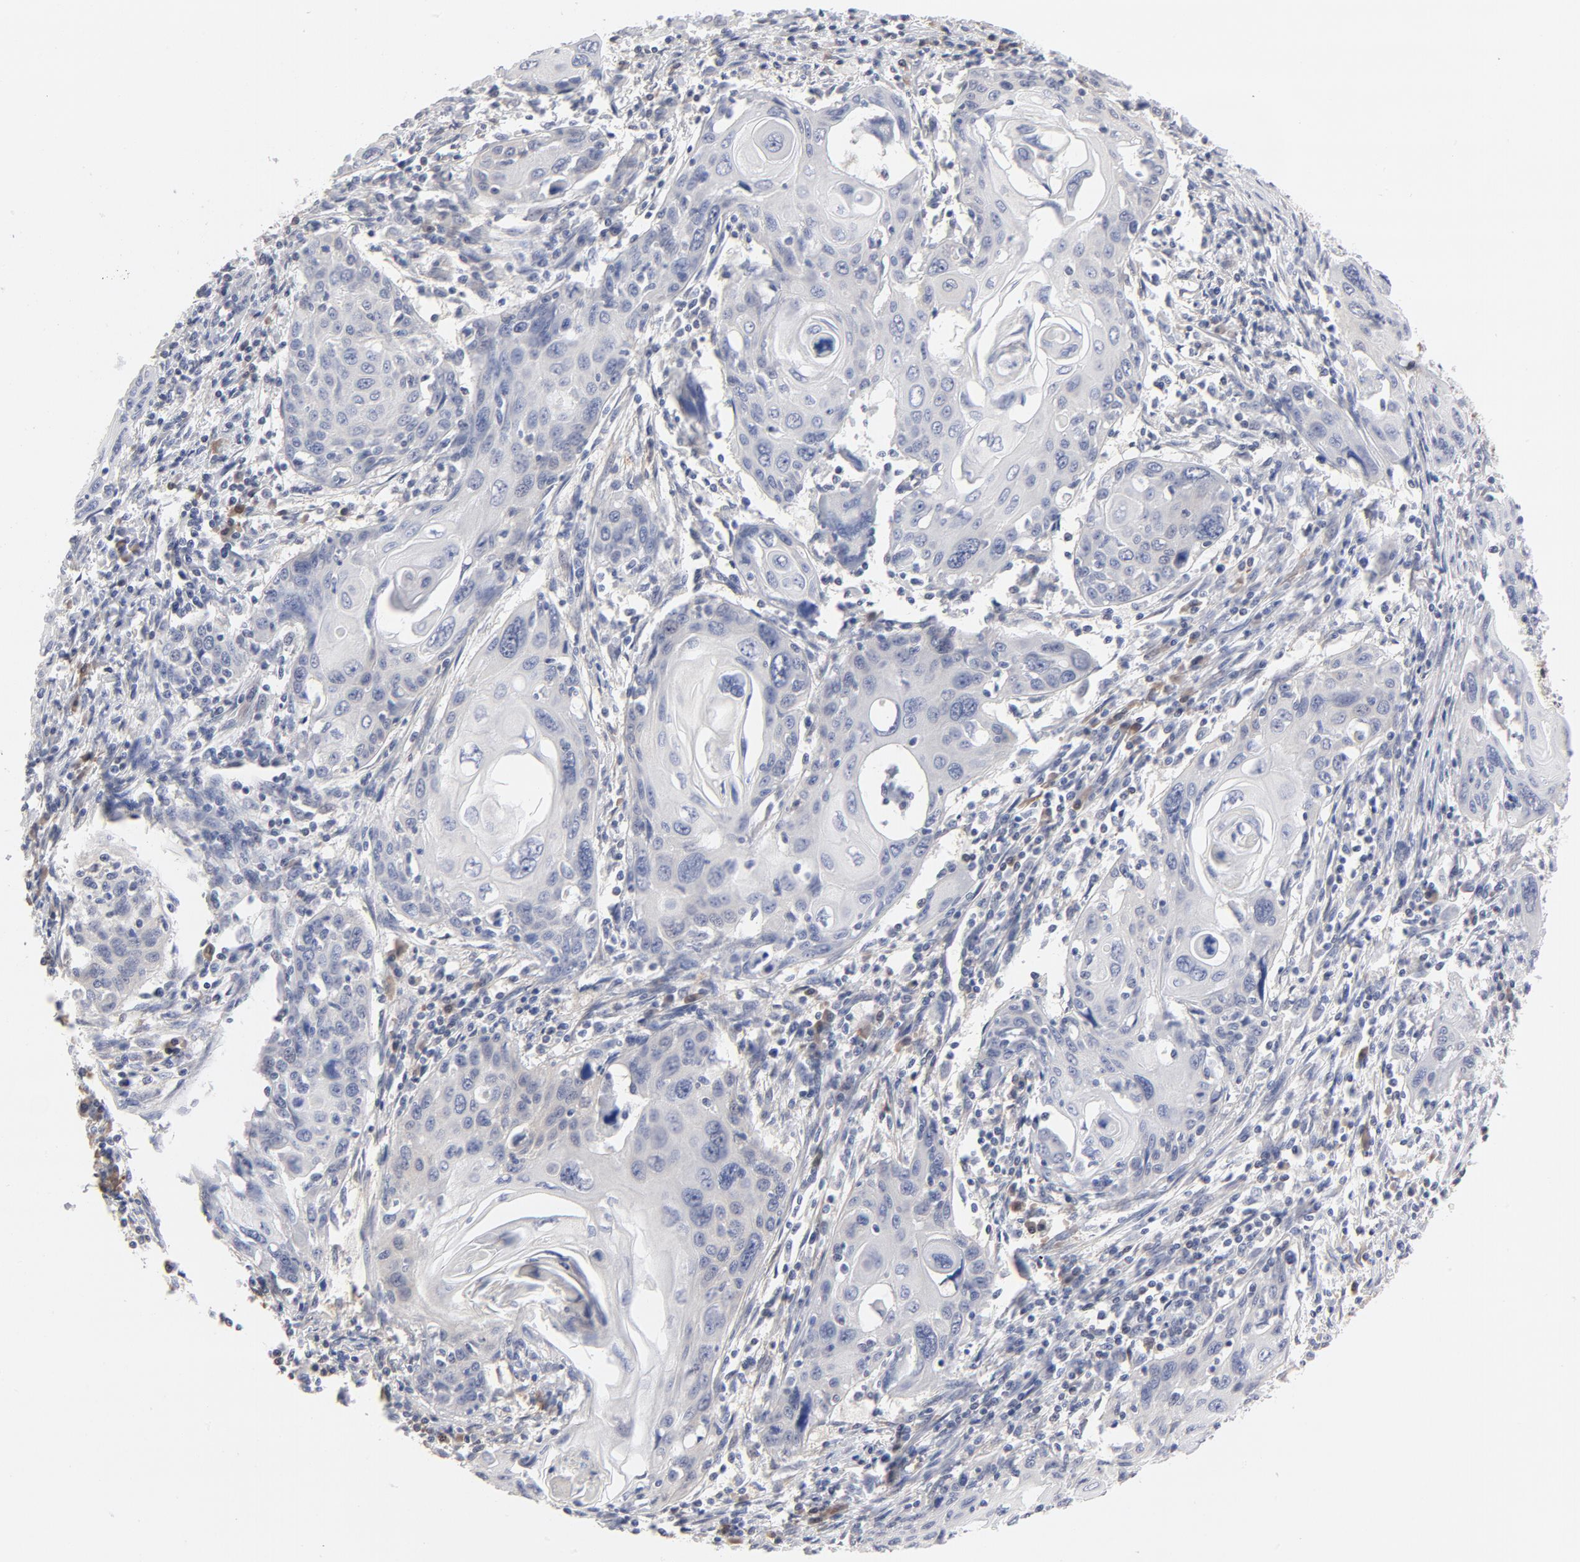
{"staining": {"intensity": "negative", "quantity": "none", "location": "none"}, "tissue": "cervical cancer", "cell_type": "Tumor cells", "image_type": "cancer", "snomed": [{"axis": "morphology", "description": "Squamous cell carcinoma, NOS"}, {"axis": "topography", "description": "Cervix"}], "caption": "Histopathology image shows no significant protein staining in tumor cells of cervical cancer (squamous cell carcinoma).", "gene": "MIF", "patient": {"sex": "female", "age": 54}}